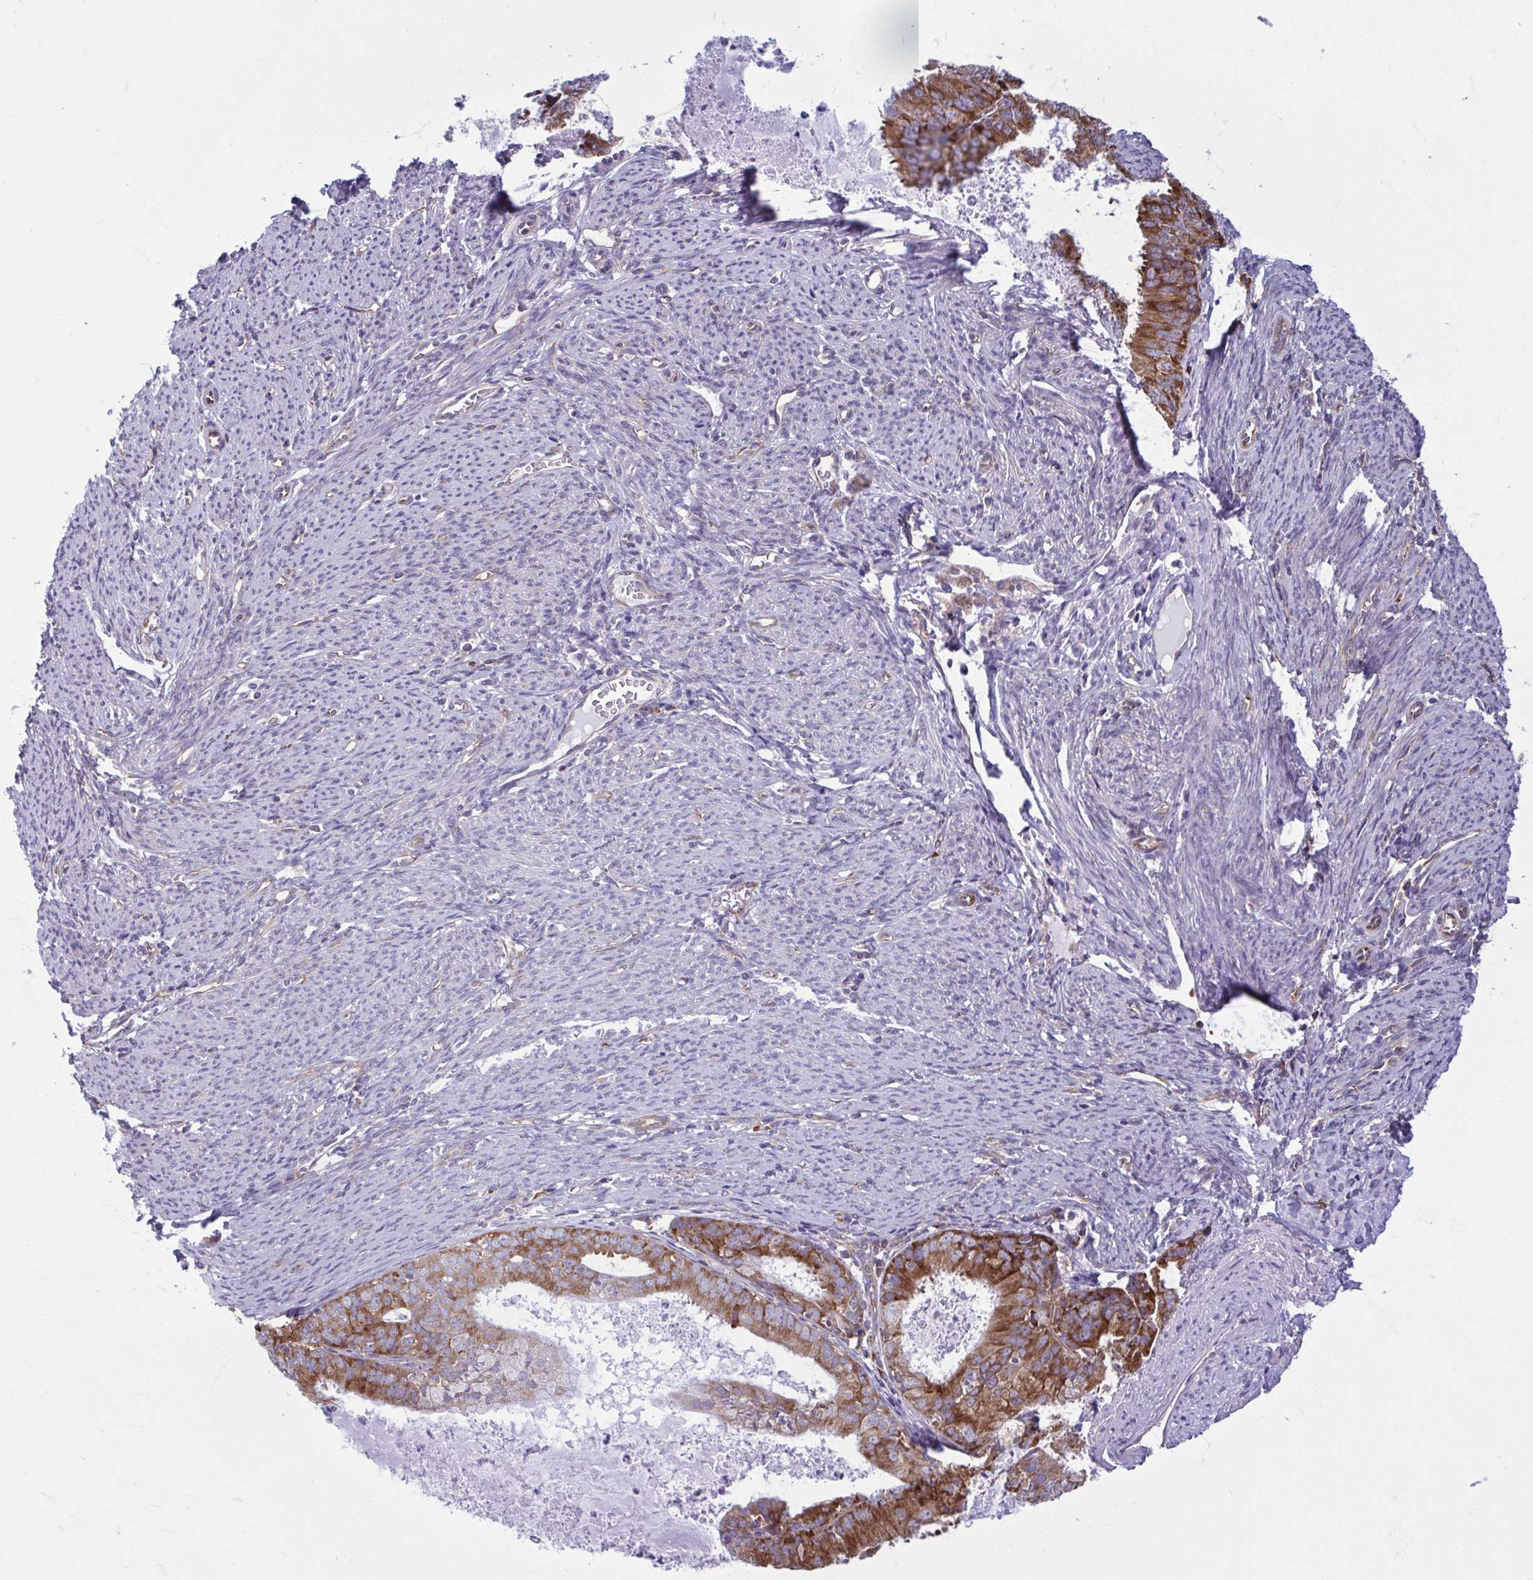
{"staining": {"intensity": "strong", "quantity": ">75%", "location": "cytoplasmic/membranous"}, "tissue": "endometrial cancer", "cell_type": "Tumor cells", "image_type": "cancer", "snomed": [{"axis": "morphology", "description": "Adenocarcinoma, NOS"}, {"axis": "topography", "description": "Endometrium"}], "caption": "Immunohistochemical staining of endometrial adenocarcinoma displays strong cytoplasmic/membranous protein expression in about >75% of tumor cells.", "gene": "RPS16", "patient": {"sex": "female", "age": 57}}